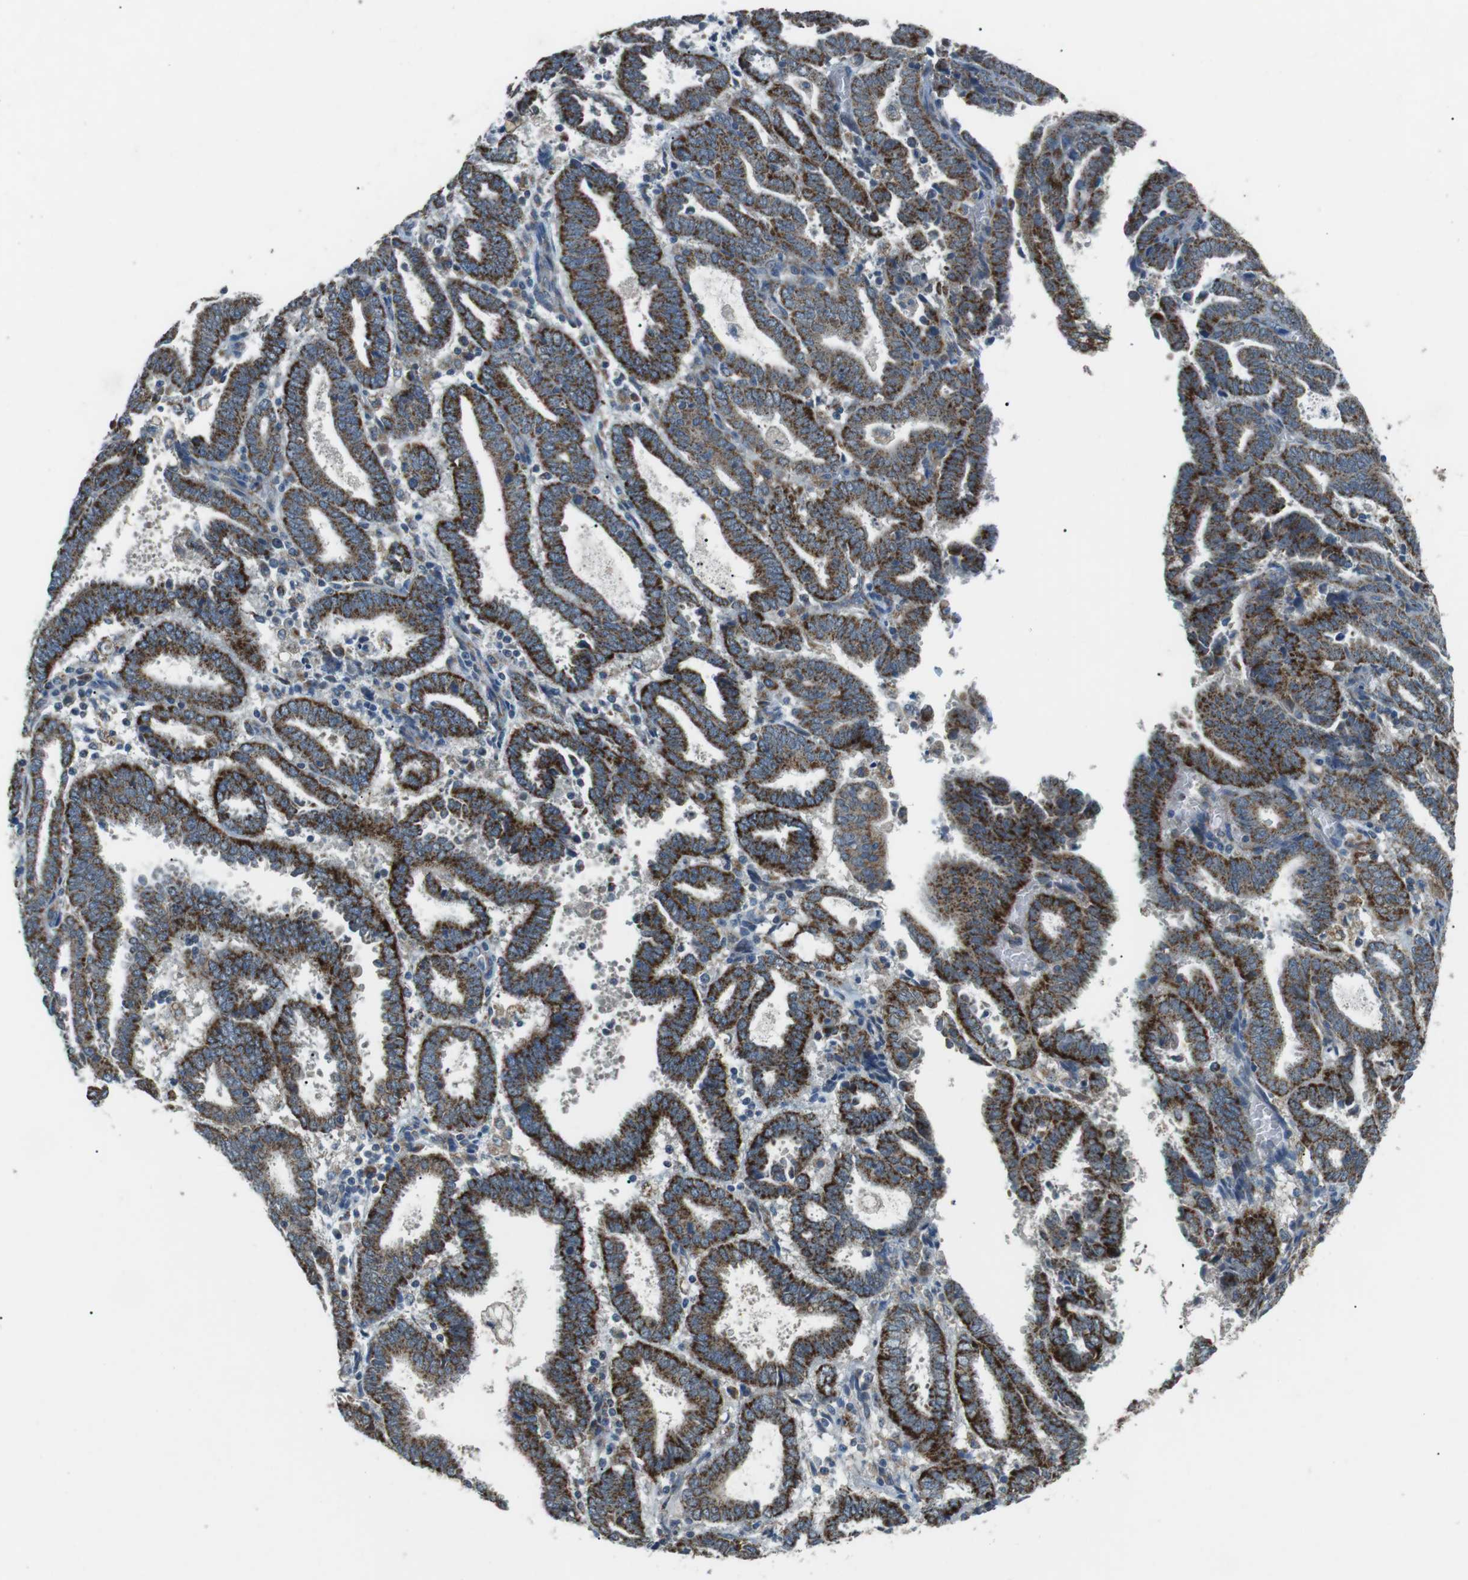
{"staining": {"intensity": "strong", "quantity": ">75%", "location": "cytoplasmic/membranous"}, "tissue": "endometrial cancer", "cell_type": "Tumor cells", "image_type": "cancer", "snomed": [{"axis": "morphology", "description": "Adenocarcinoma, NOS"}, {"axis": "topography", "description": "Uterus"}], "caption": "Endometrial cancer (adenocarcinoma) was stained to show a protein in brown. There is high levels of strong cytoplasmic/membranous expression in approximately >75% of tumor cells.", "gene": "BACE1", "patient": {"sex": "female", "age": 83}}